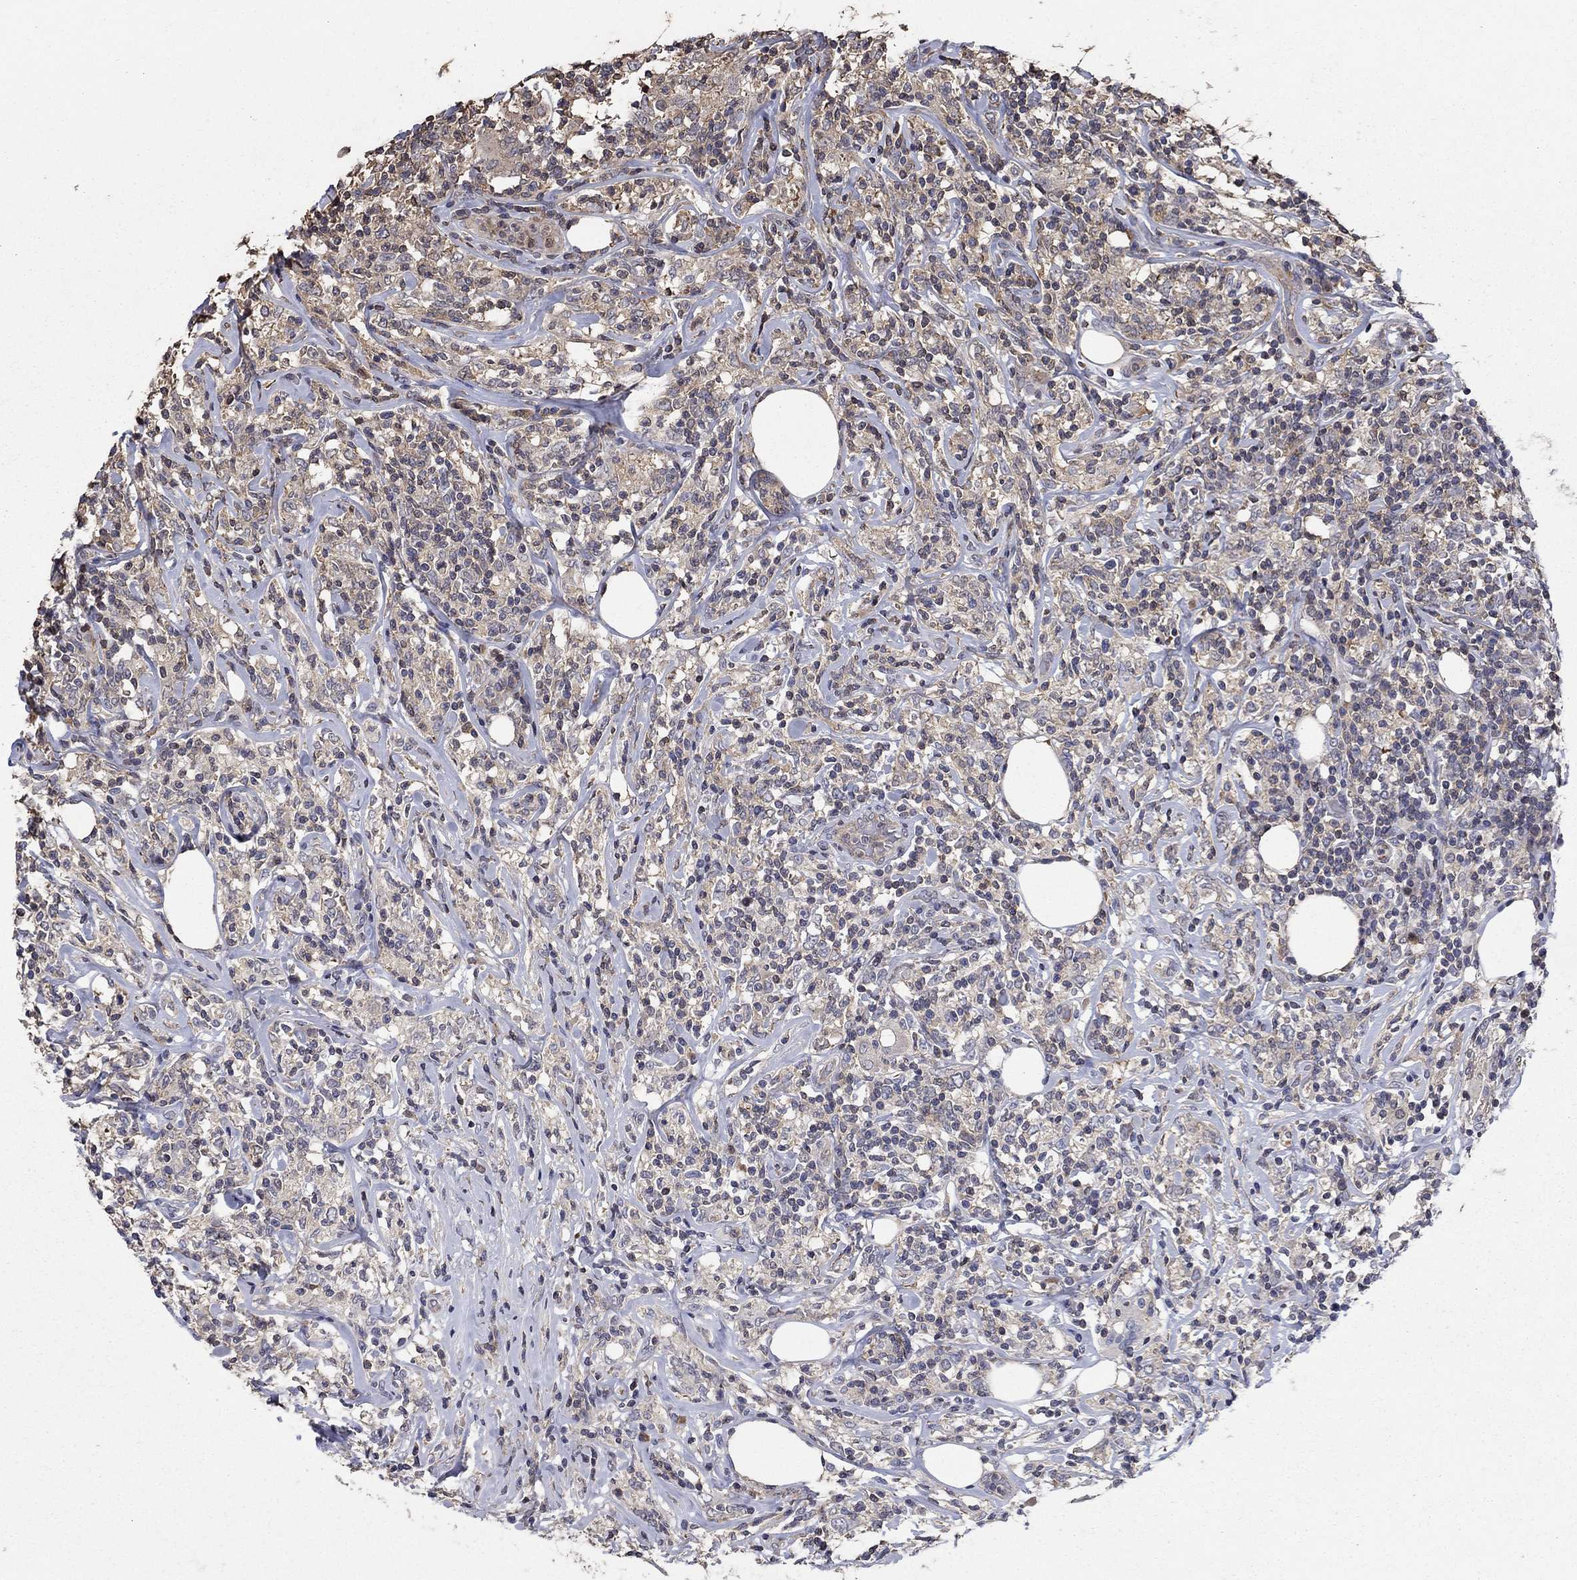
{"staining": {"intensity": "negative", "quantity": "none", "location": "none"}, "tissue": "lymphoma", "cell_type": "Tumor cells", "image_type": "cancer", "snomed": [{"axis": "morphology", "description": "Malignant lymphoma, non-Hodgkin's type, High grade"}, {"axis": "topography", "description": "Lymph node"}], "caption": "DAB (3,3'-diaminobenzidine) immunohistochemical staining of human lymphoma reveals no significant expression in tumor cells. (DAB (3,3'-diaminobenzidine) immunohistochemistry (IHC), high magnification).", "gene": "DVL1", "patient": {"sex": "female", "age": 84}}